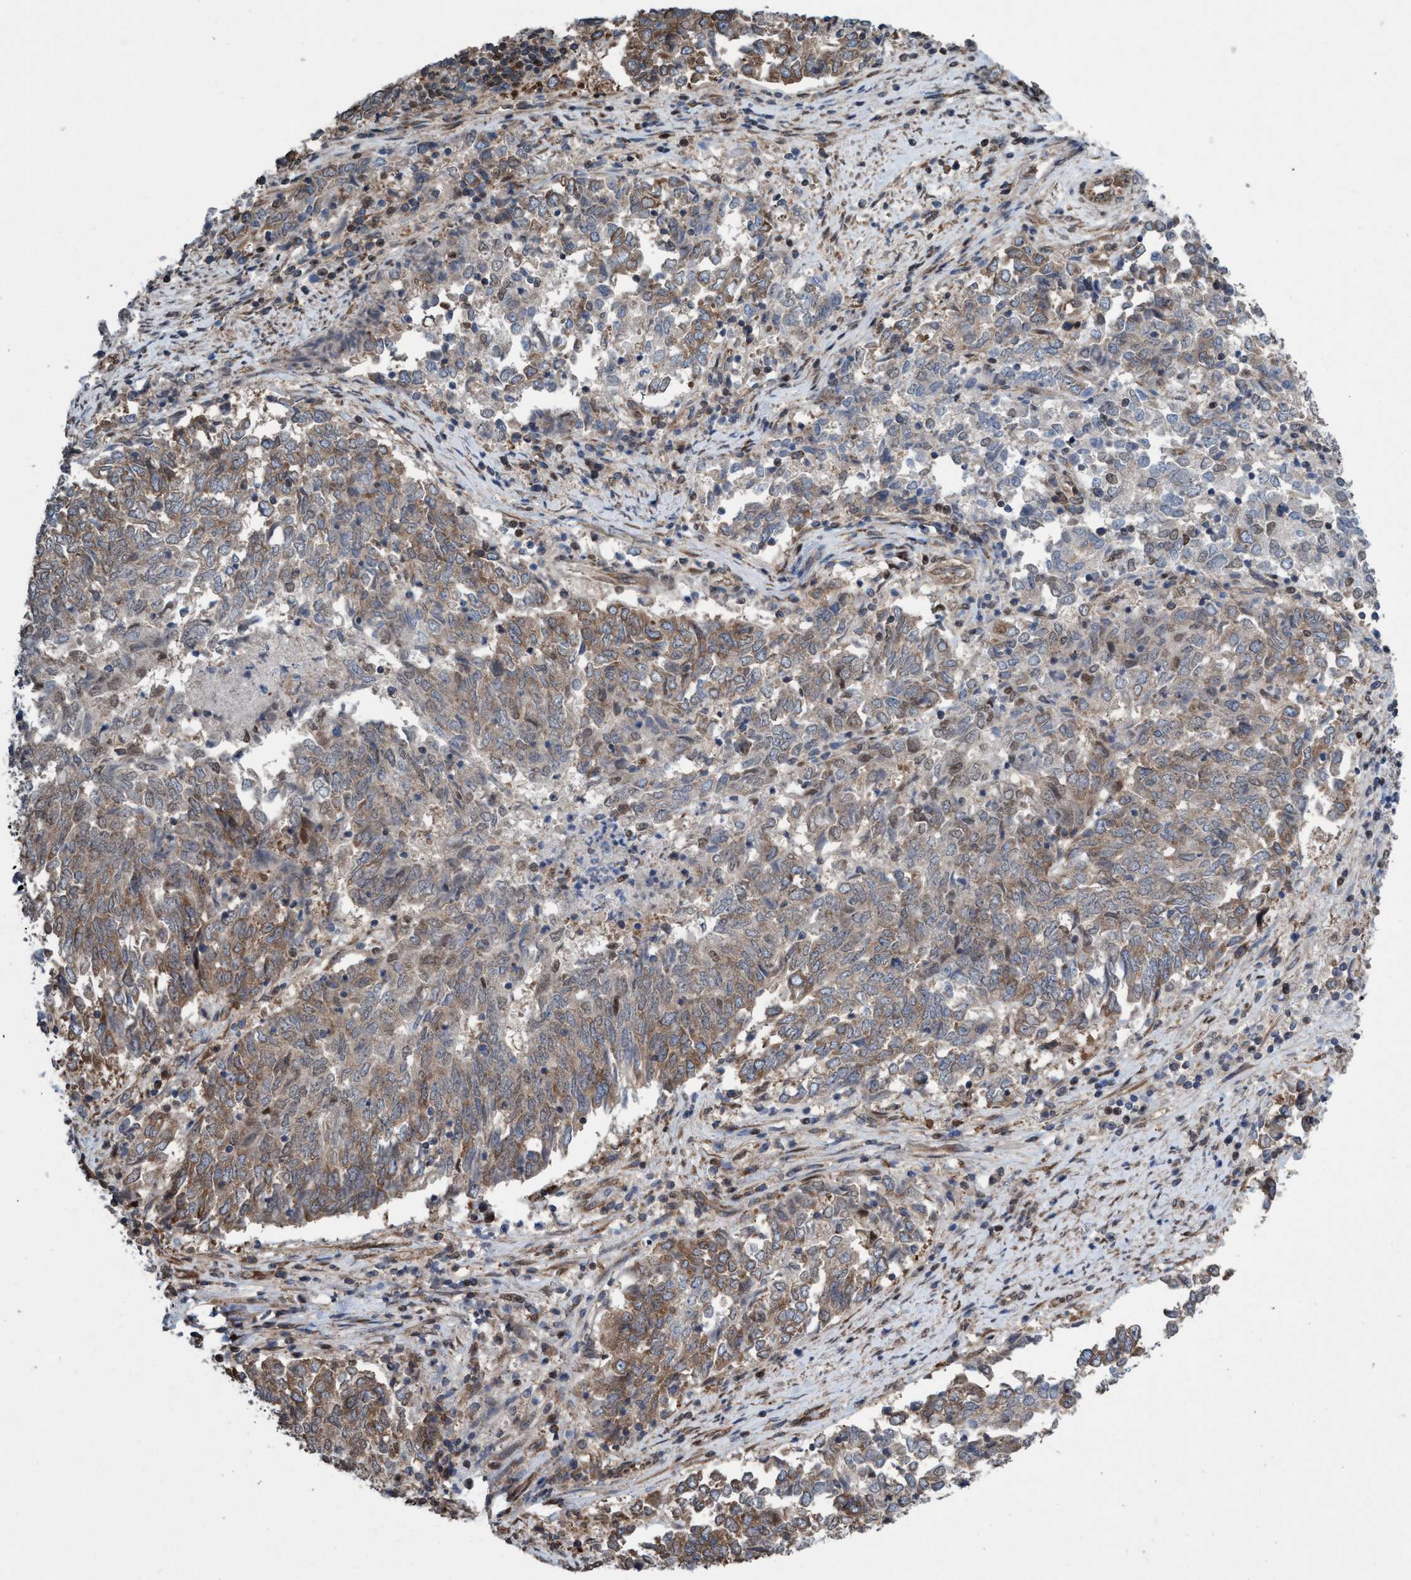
{"staining": {"intensity": "moderate", "quantity": "25%-75%", "location": "cytoplasmic/membranous"}, "tissue": "endometrial cancer", "cell_type": "Tumor cells", "image_type": "cancer", "snomed": [{"axis": "morphology", "description": "Adenocarcinoma, NOS"}, {"axis": "topography", "description": "Endometrium"}], "caption": "High-power microscopy captured an immunohistochemistry histopathology image of endometrial cancer (adenocarcinoma), revealing moderate cytoplasmic/membranous staining in approximately 25%-75% of tumor cells. The staining was performed using DAB to visualize the protein expression in brown, while the nuclei were stained in blue with hematoxylin (Magnification: 20x).", "gene": "METAP2", "patient": {"sex": "female", "age": 80}}